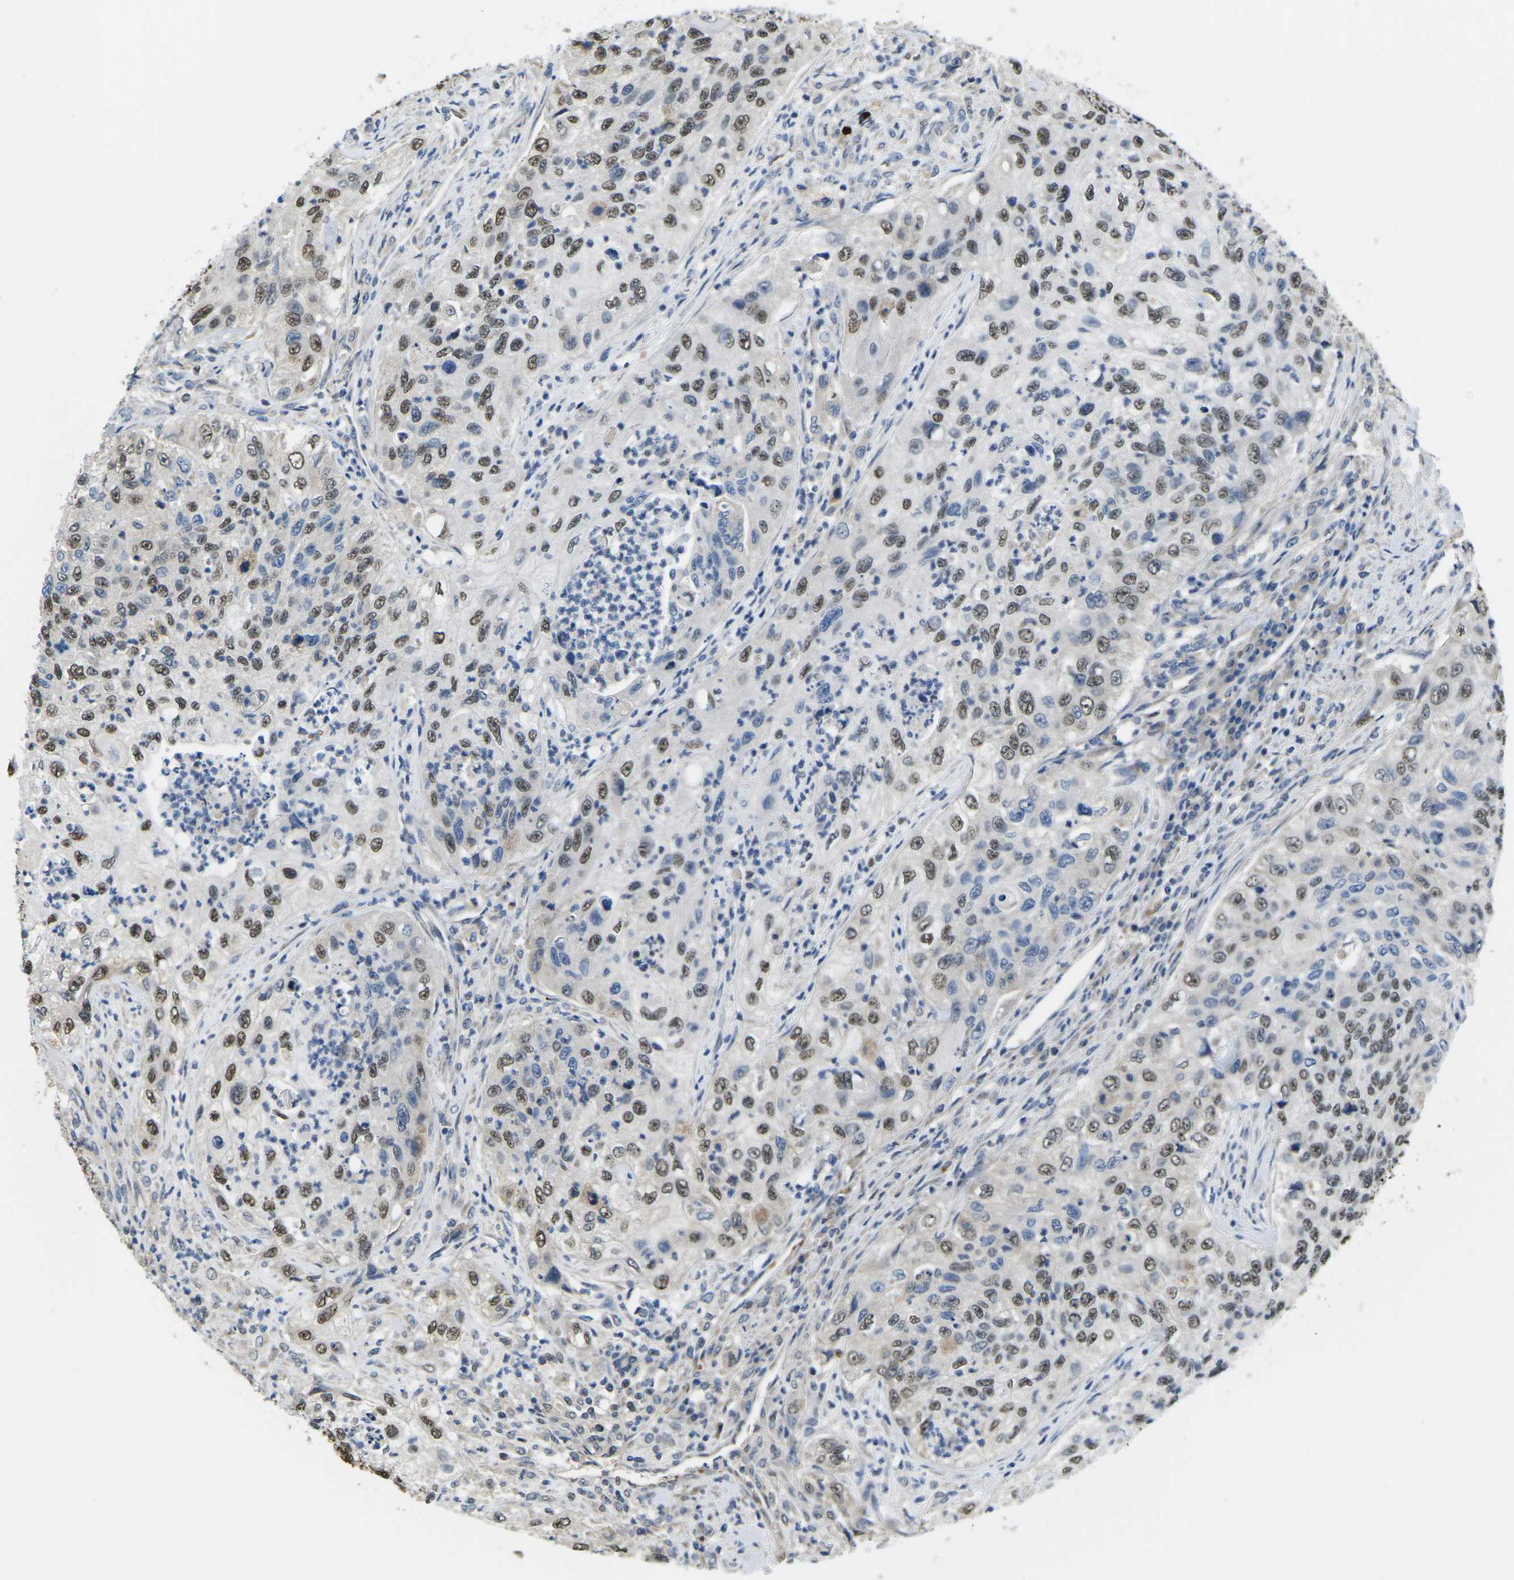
{"staining": {"intensity": "moderate", "quantity": ">75%", "location": "nuclear"}, "tissue": "urothelial cancer", "cell_type": "Tumor cells", "image_type": "cancer", "snomed": [{"axis": "morphology", "description": "Urothelial carcinoma, High grade"}, {"axis": "topography", "description": "Urinary bladder"}], "caption": "High-grade urothelial carcinoma stained with a protein marker displays moderate staining in tumor cells.", "gene": "ERBB4", "patient": {"sex": "female", "age": 60}}